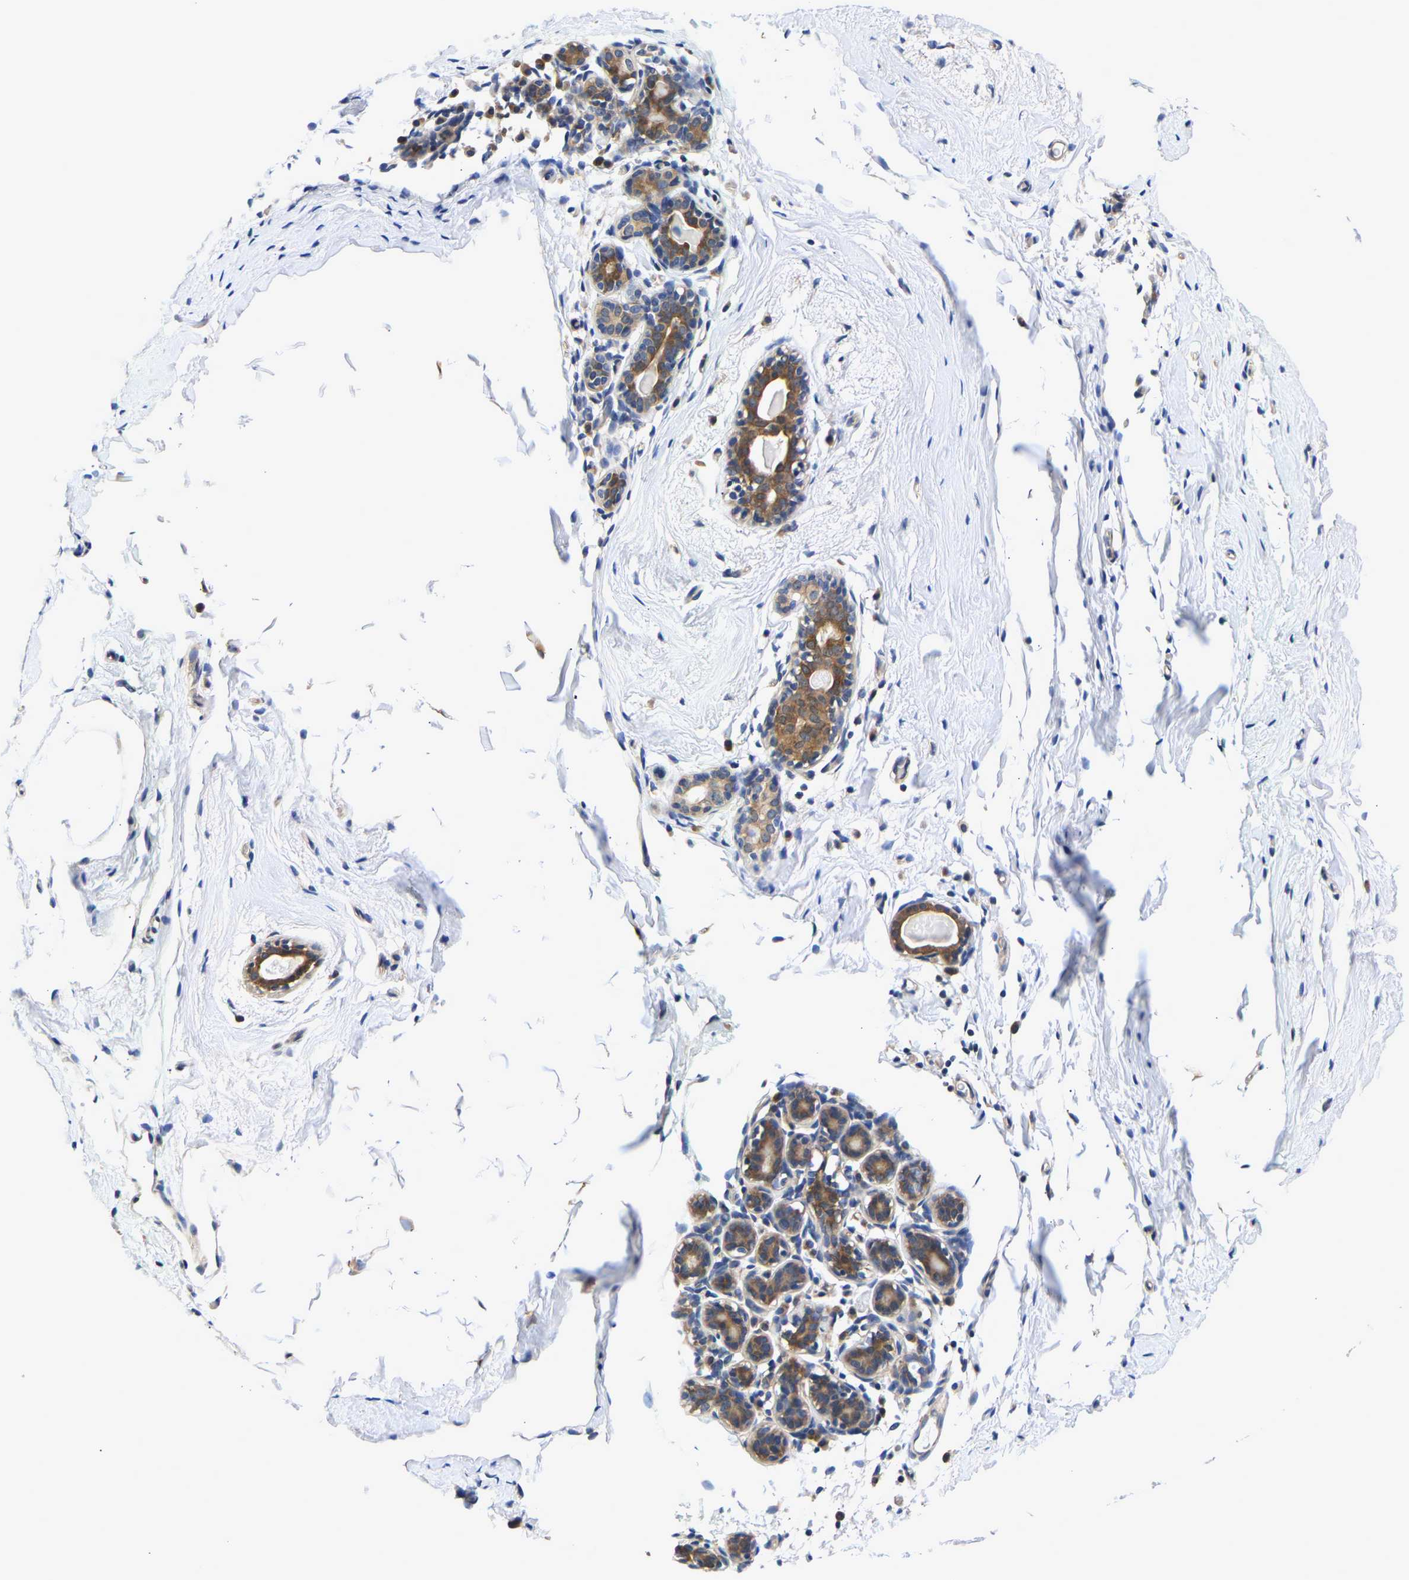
{"staining": {"intensity": "moderate", "quantity": "25%-75%", "location": "cytoplasmic/membranous"}, "tissue": "breast", "cell_type": "Glandular cells", "image_type": "normal", "snomed": [{"axis": "morphology", "description": "Normal tissue, NOS"}, {"axis": "topography", "description": "Breast"}], "caption": "Immunohistochemistry (IHC) (DAB) staining of unremarkable breast exhibits moderate cytoplasmic/membranous protein expression in approximately 25%-75% of glandular cells.", "gene": "CCDC6", "patient": {"sex": "female", "age": 62}}